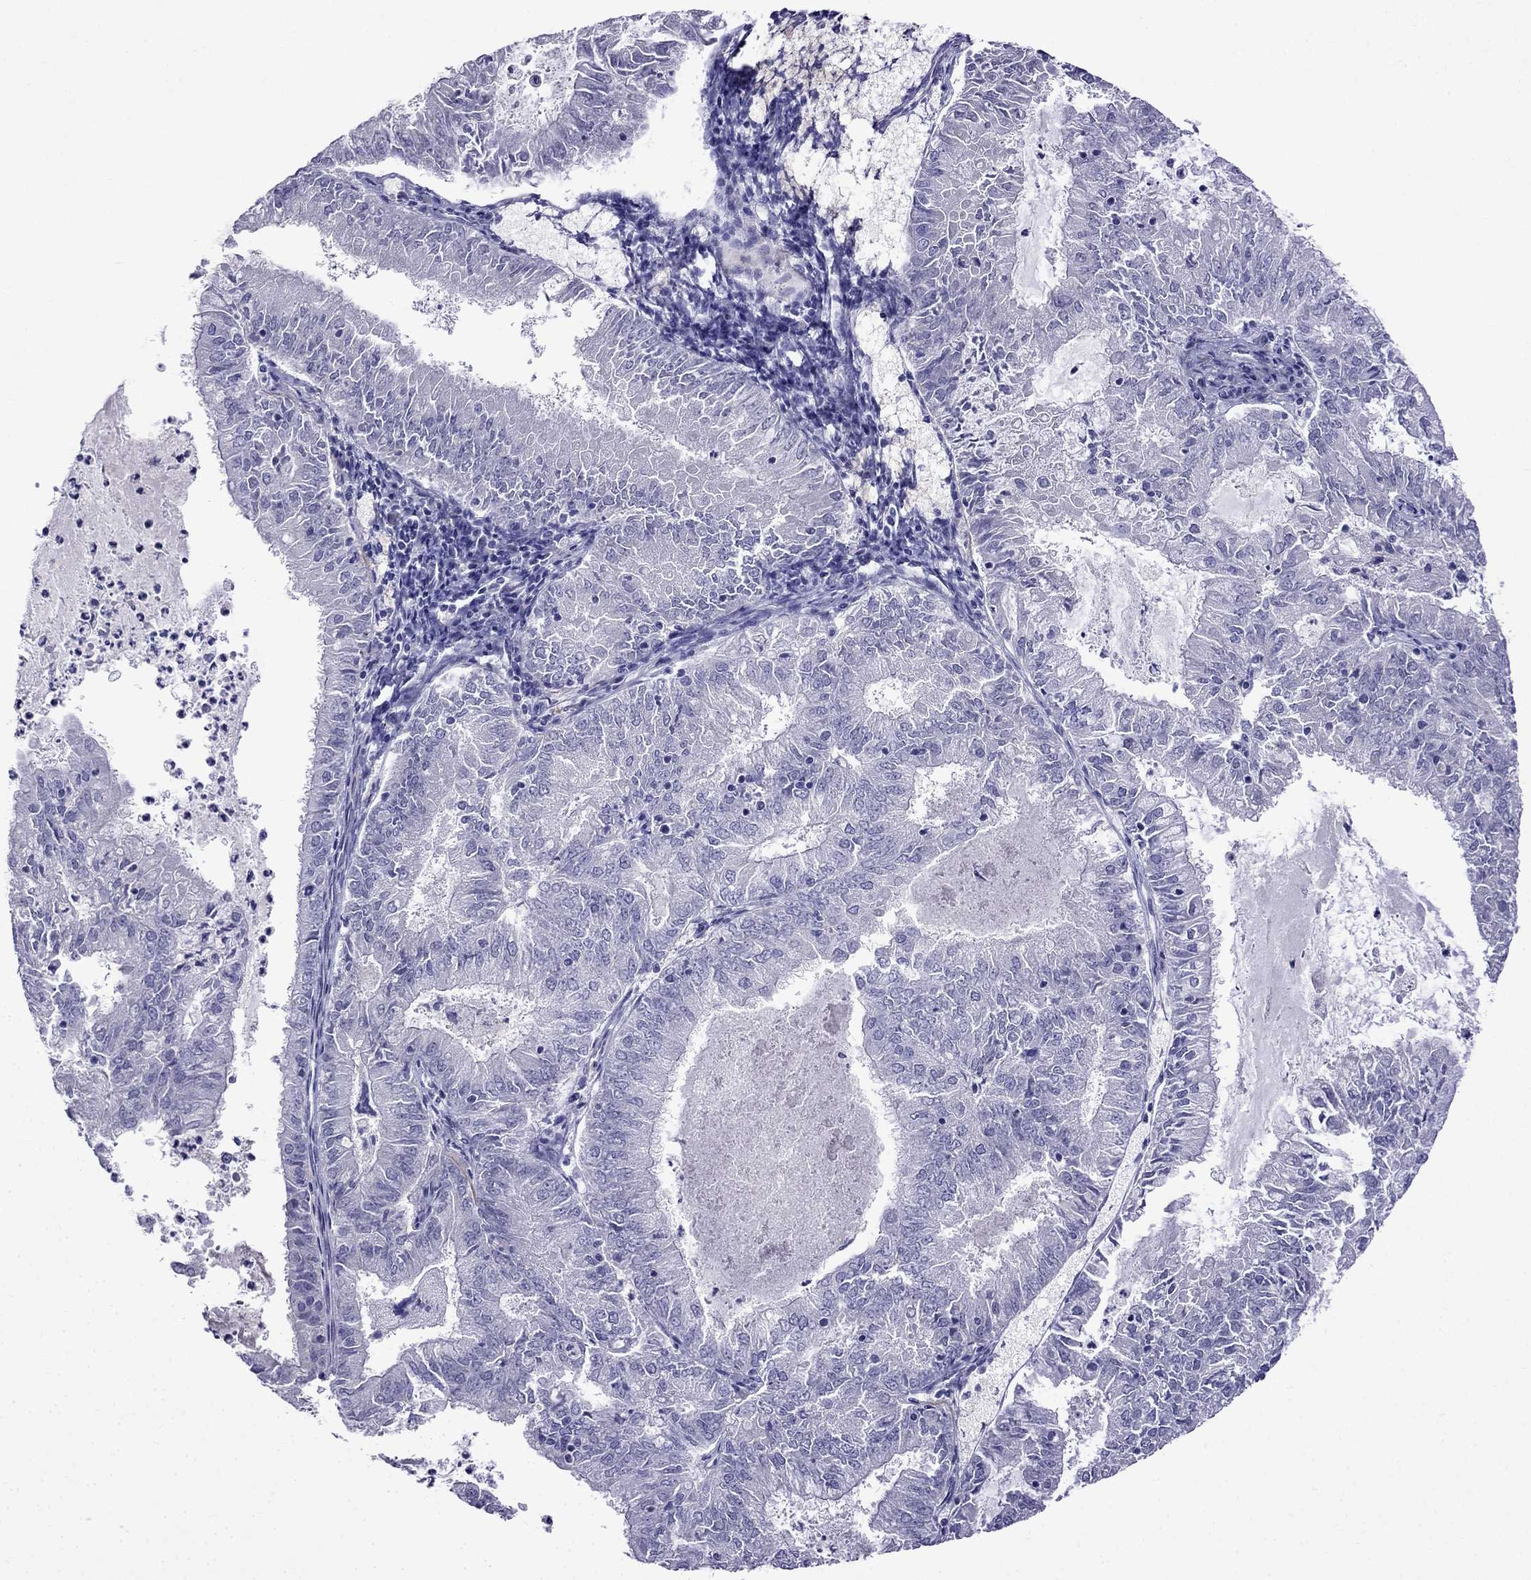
{"staining": {"intensity": "negative", "quantity": "none", "location": "none"}, "tissue": "endometrial cancer", "cell_type": "Tumor cells", "image_type": "cancer", "snomed": [{"axis": "morphology", "description": "Adenocarcinoma, NOS"}, {"axis": "topography", "description": "Endometrium"}], "caption": "Immunohistochemistry histopathology image of adenocarcinoma (endometrial) stained for a protein (brown), which shows no positivity in tumor cells. Nuclei are stained in blue.", "gene": "PATE1", "patient": {"sex": "female", "age": 57}}